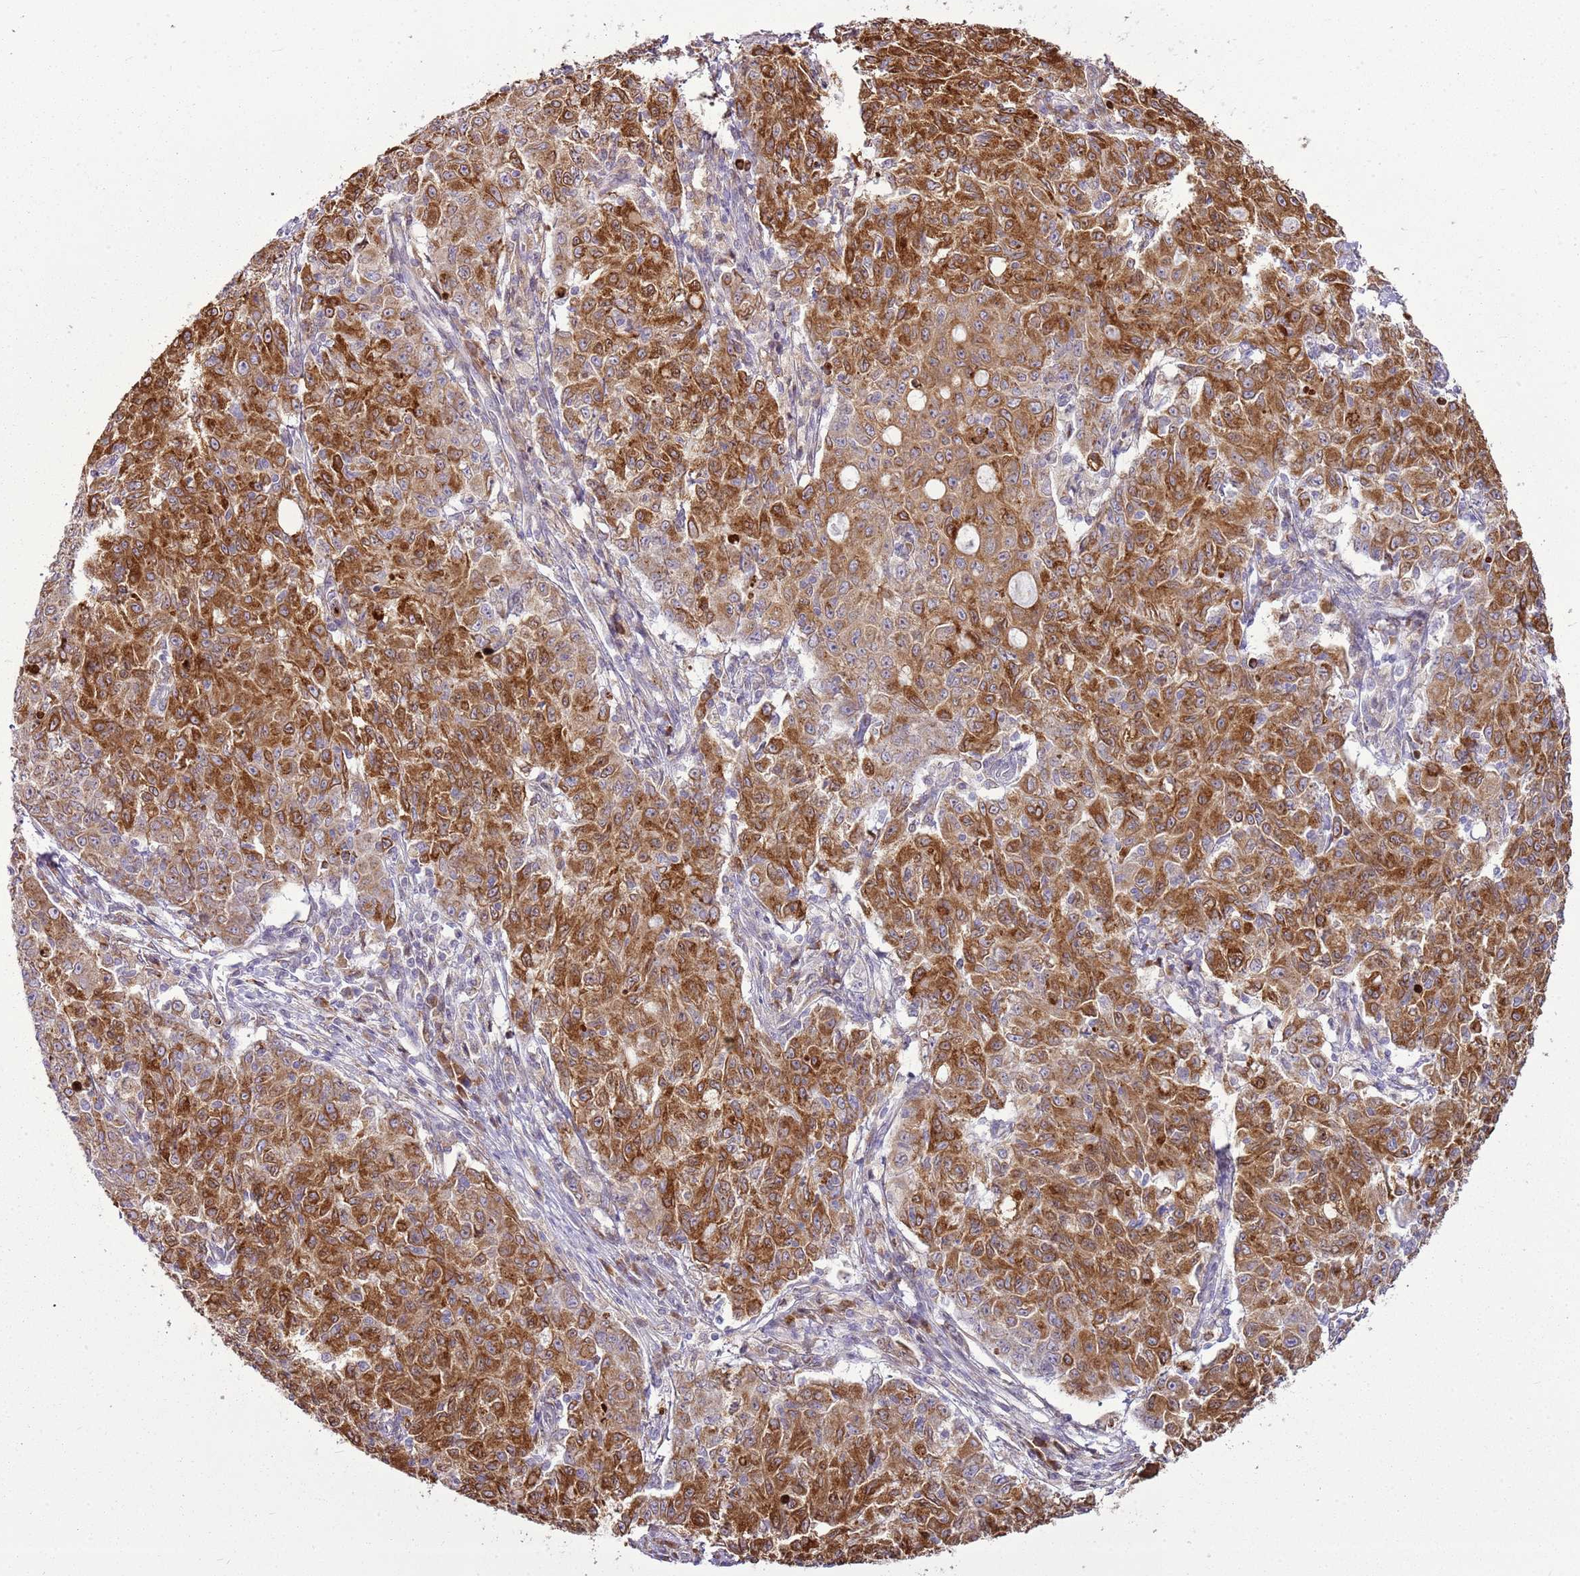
{"staining": {"intensity": "strong", "quantity": ">75%", "location": "cytoplasmic/membranous"}, "tissue": "ovarian cancer", "cell_type": "Tumor cells", "image_type": "cancer", "snomed": [{"axis": "morphology", "description": "Carcinoma, endometroid"}, {"axis": "topography", "description": "Ovary"}], "caption": "Immunohistochemistry of human ovarian cancer reveals high levels of strong cytoplasmic/membranous staining in approximately >75% of tumor cells. The staining was performed using DAB (3,3'-diaminobenzidine) to visualize the protein expression in brown, while the nuclei were stained in blue with hematoxylin (Magnification: 20x).", "gene": "TMED10", "patient": {"sex": "female", "age": 42}}